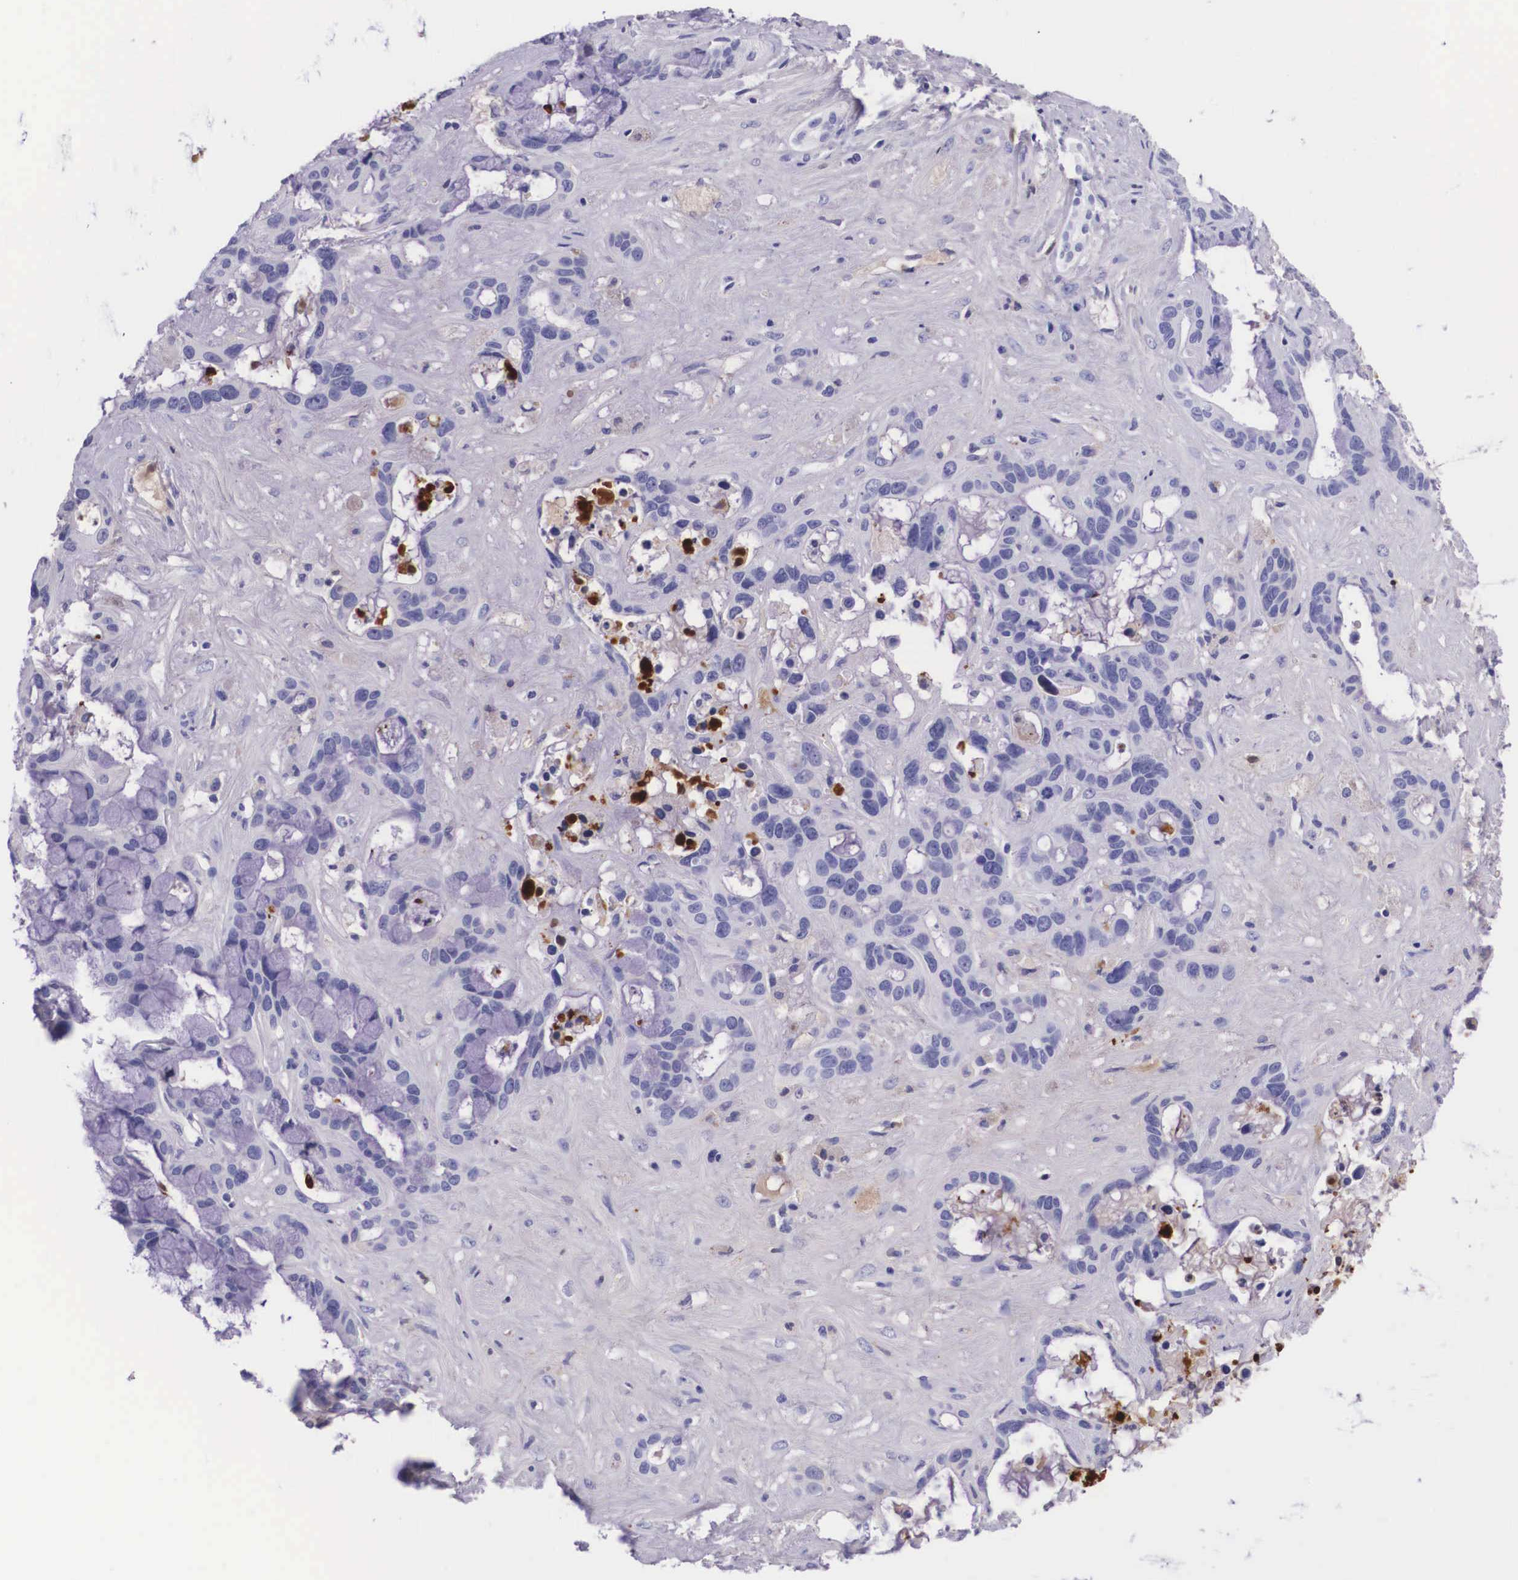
{"staining": {"intensity": "negative", "quantity": "none", "location": "none"}, "tissue": "liver cancer", "cell_type": "Tumor cells", "image_type": "cancer", "snomed": [{"axis": "morphology", "description": "Cholangiocarcinoma"}, {"axis": "topography", "description": "Liver"}], "caption": "Liver cancer stained for a protein using immunohistochemistry (IHC) displays no staining tumor cells.", "gene": "PLG", "patient": {"sex": "female", "age": 65}}